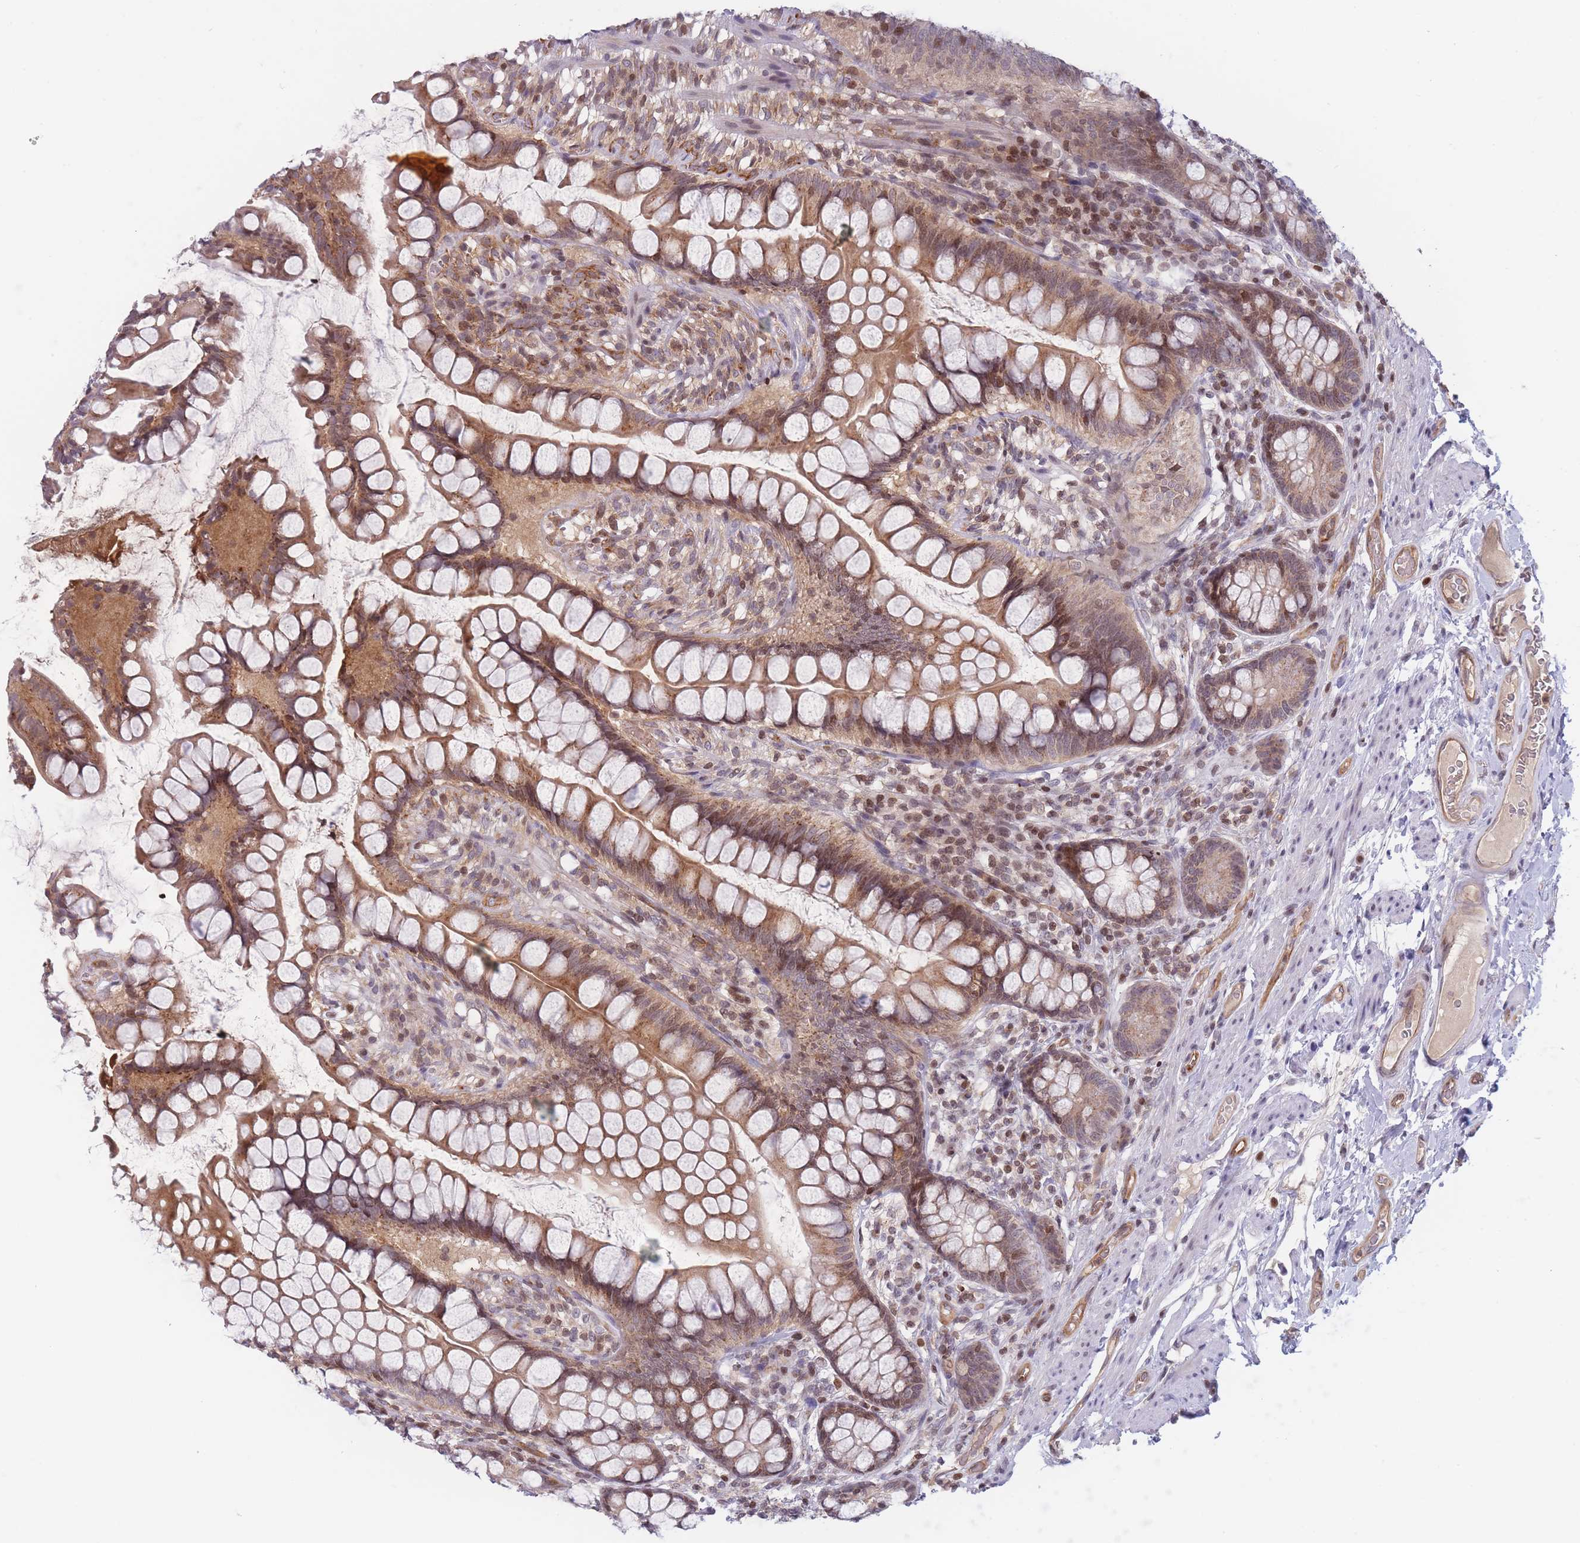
{"staining": {"intensity": "moderate", "quantity": ">75%", "location": "cytoplasmic/membranous,nuclear"}, "tissue": "small intestine", "cell_type": "Glandular cells", "image_type": "normal", "snomed": [{"axis": "morphology", "description": "Normal tissue, NOS"}, {"axis": "topography", "description": "Small intestine"}], "caption": "Brown immunohistochemical staining in normal small intestine exhibits moderate cytoplasmic/membranous,nuclear positivity in approximately >75% of glandular cells. Immunohistochemistry (ihc) stains the protein in brown and the nuclei are stained blue.", "gene": "SLC35F5", "patient": {"sex": "male", "age": 70}}